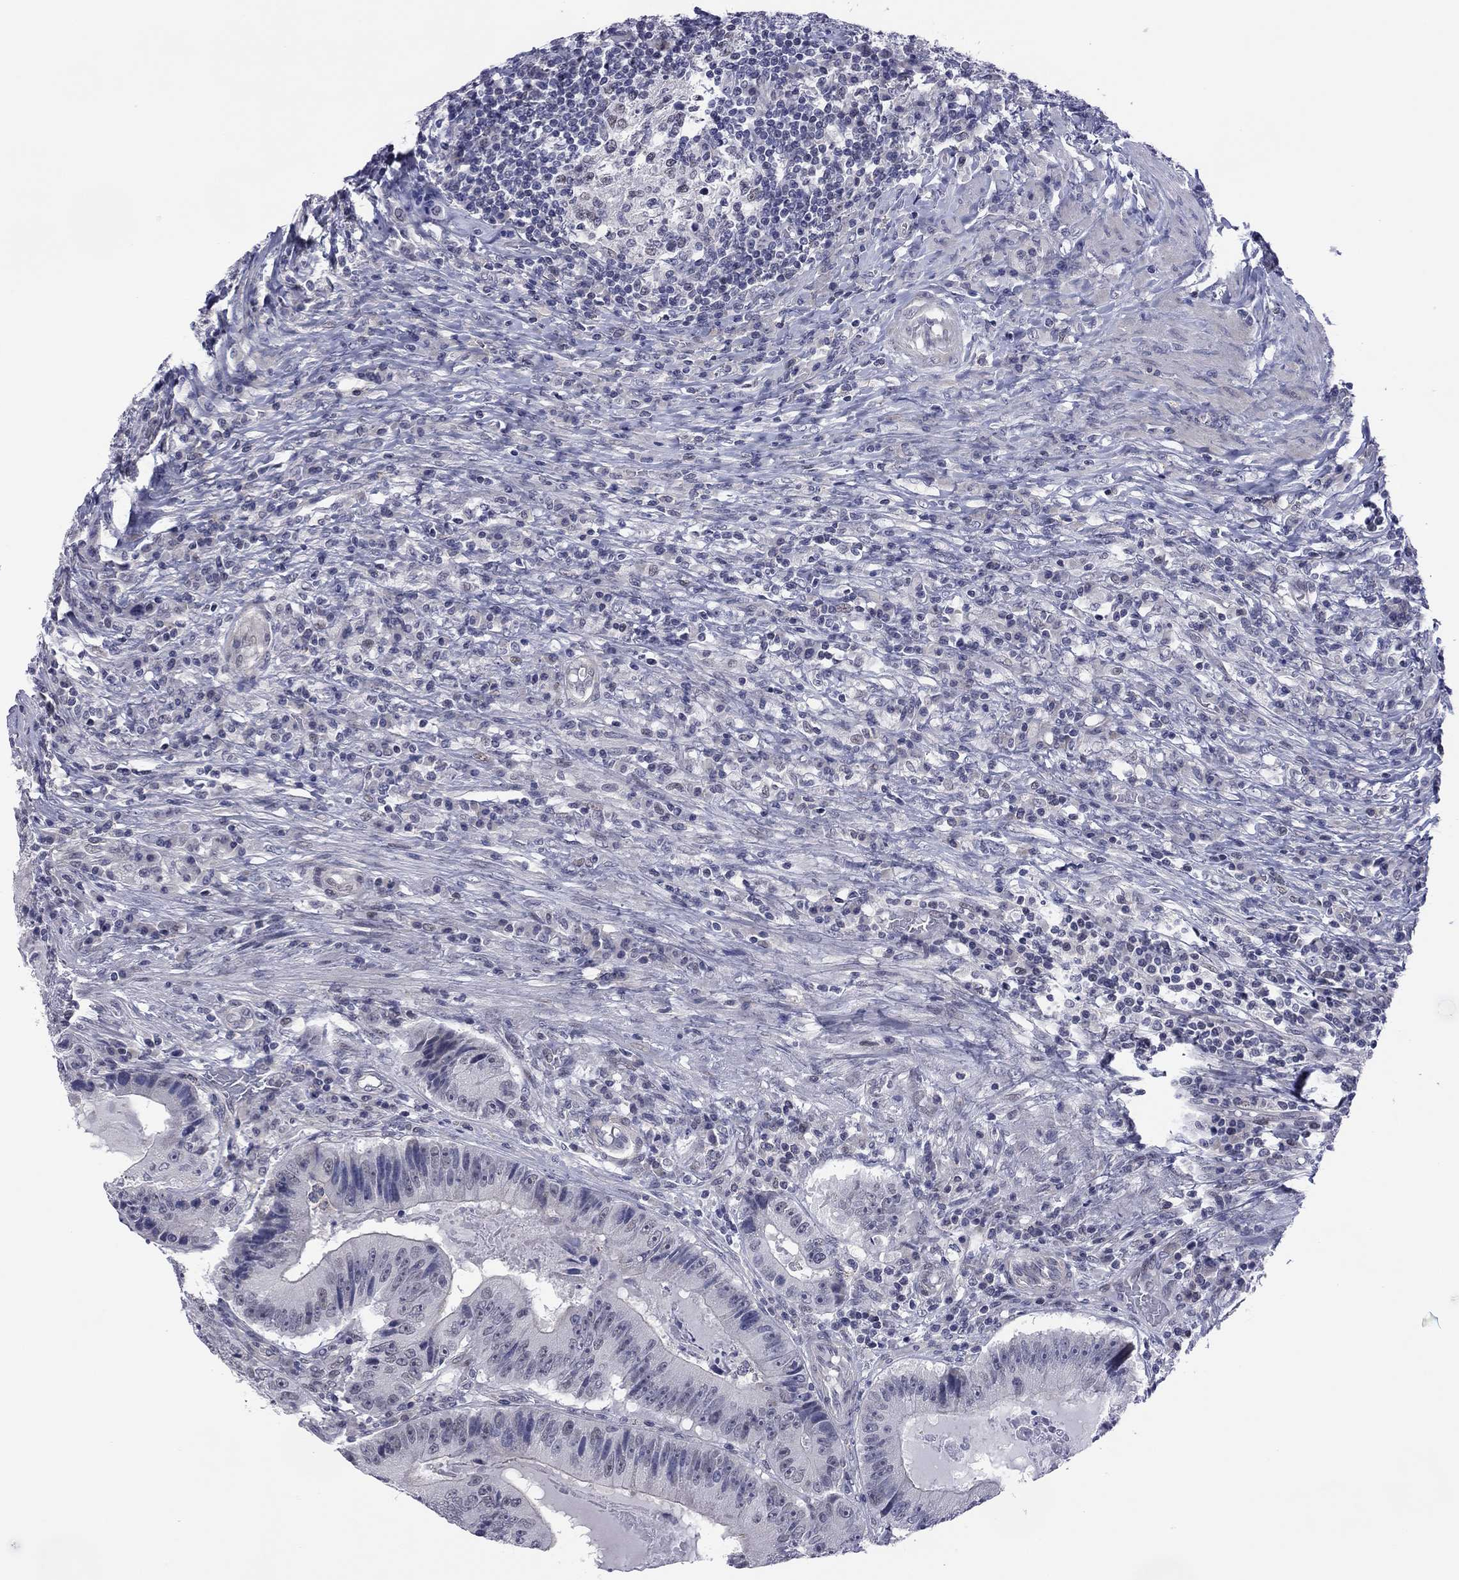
{"staining": {"intensity": "negative", "quantity": "none", "location": "none"}, "tissue": "colorectal cancer", "cell_type": "Tumor cells", "image_type": "cancer", "snomed": [{"axis": "morphology", "description": "Adenocarcinoma, NOS"}, {"axis": "topography", "description": "Colon"}], "caption": "High magnification brightfield microscopy of colorectal adenocarcinoma stained with DAB (brown) and counterstained with hematoxylin (blue): tumor cells show no significant staining.", "gene": "POU5F2", "patient": {"sex": "female", "age": 86}}